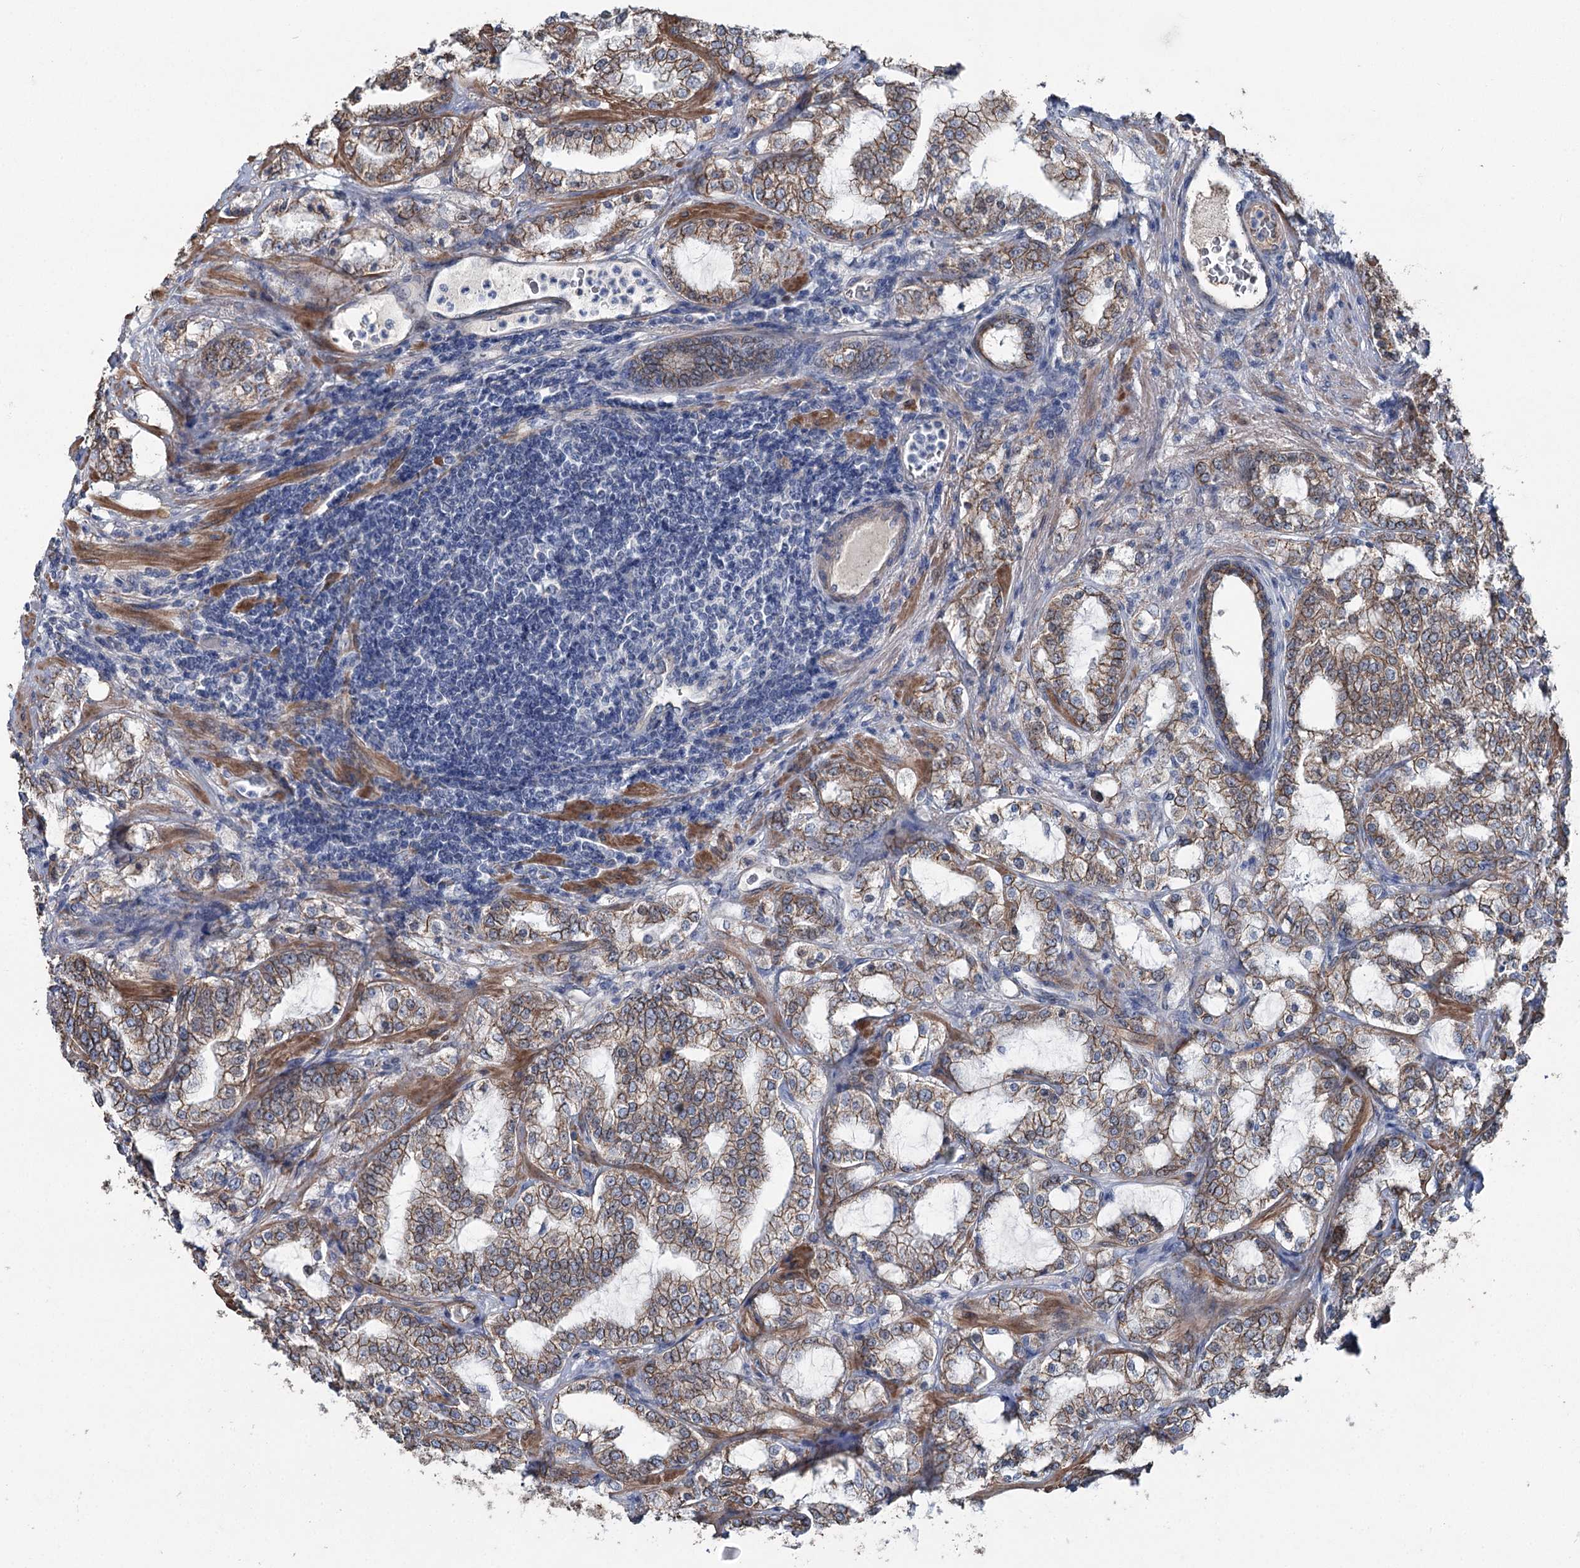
{"staining": {"intensity": "moderate", "quantity": ">75%", "location": "cytoplasmic/membranous"}, "tissue": "prostate cancer", "cell_type": "Tumor cells", "image_type": "cancer", "snomed": [{"axis": "morphology", "description": "Adenocarcinoma, High grade"}, {"axis": "topography", "description": "Prostate"}], "caption": "Protein analysis of prostate cancer tissue shows moderate cytoplasmic/membranous positivity in about >75% of tumor cells.", "gene": "FAM120B", "patient": {"sex": "male", "age": 64}}